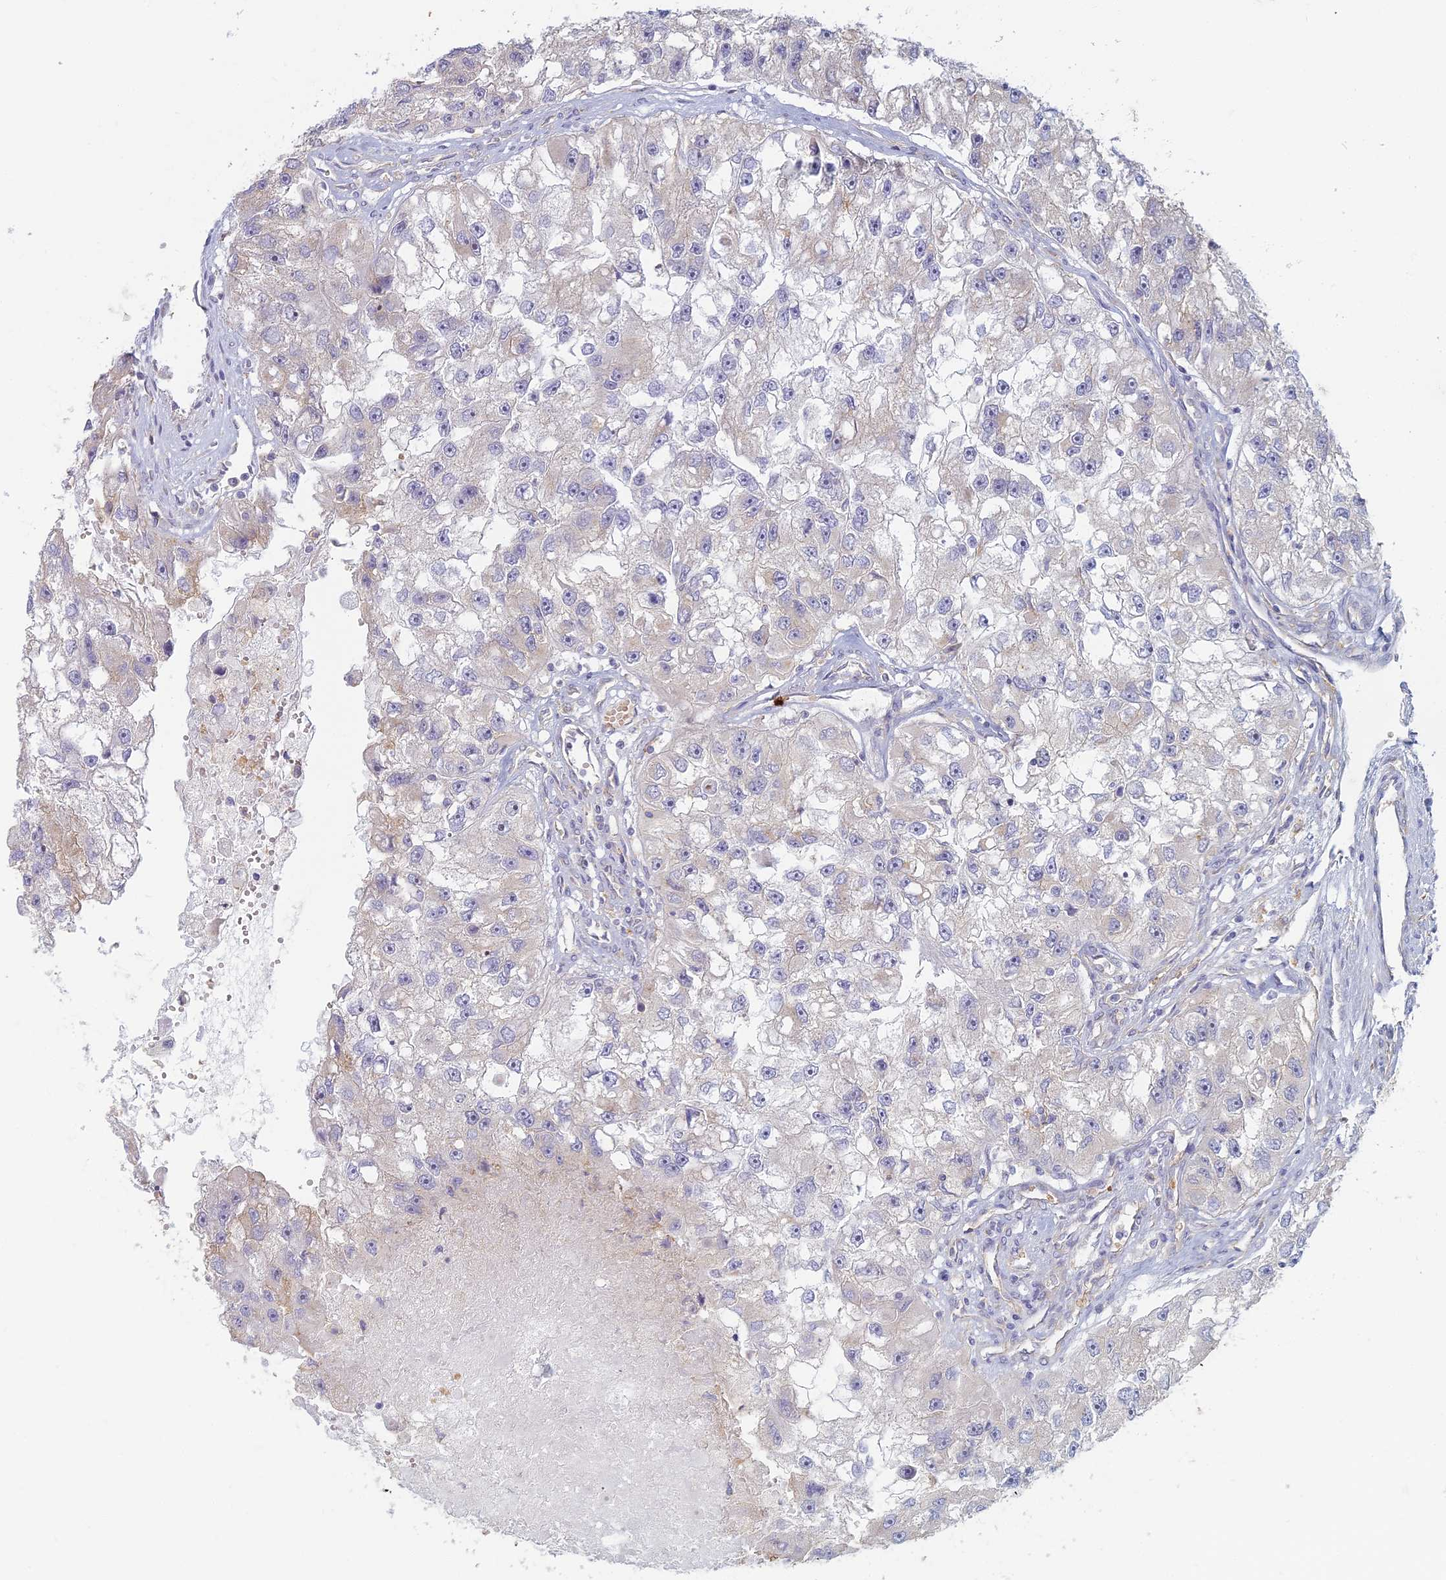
{"staining": {"intensity": "negative", "quantity": "none", "location": "none"}, "tissue": "renal cancer", "cell_type": "Tumor cells", "image_type": "cancer", "snomed": [{"axis": "morphology", "description": "Adenocarcinoma, NOS"}, {"axis": "topography", "description": "Kidney"}], "caption": "Protein analysis of renal cancer displays no significant staining in tumor cells.", "gene": "PROX2", "patient": {"sex": "male", "age": 63}}